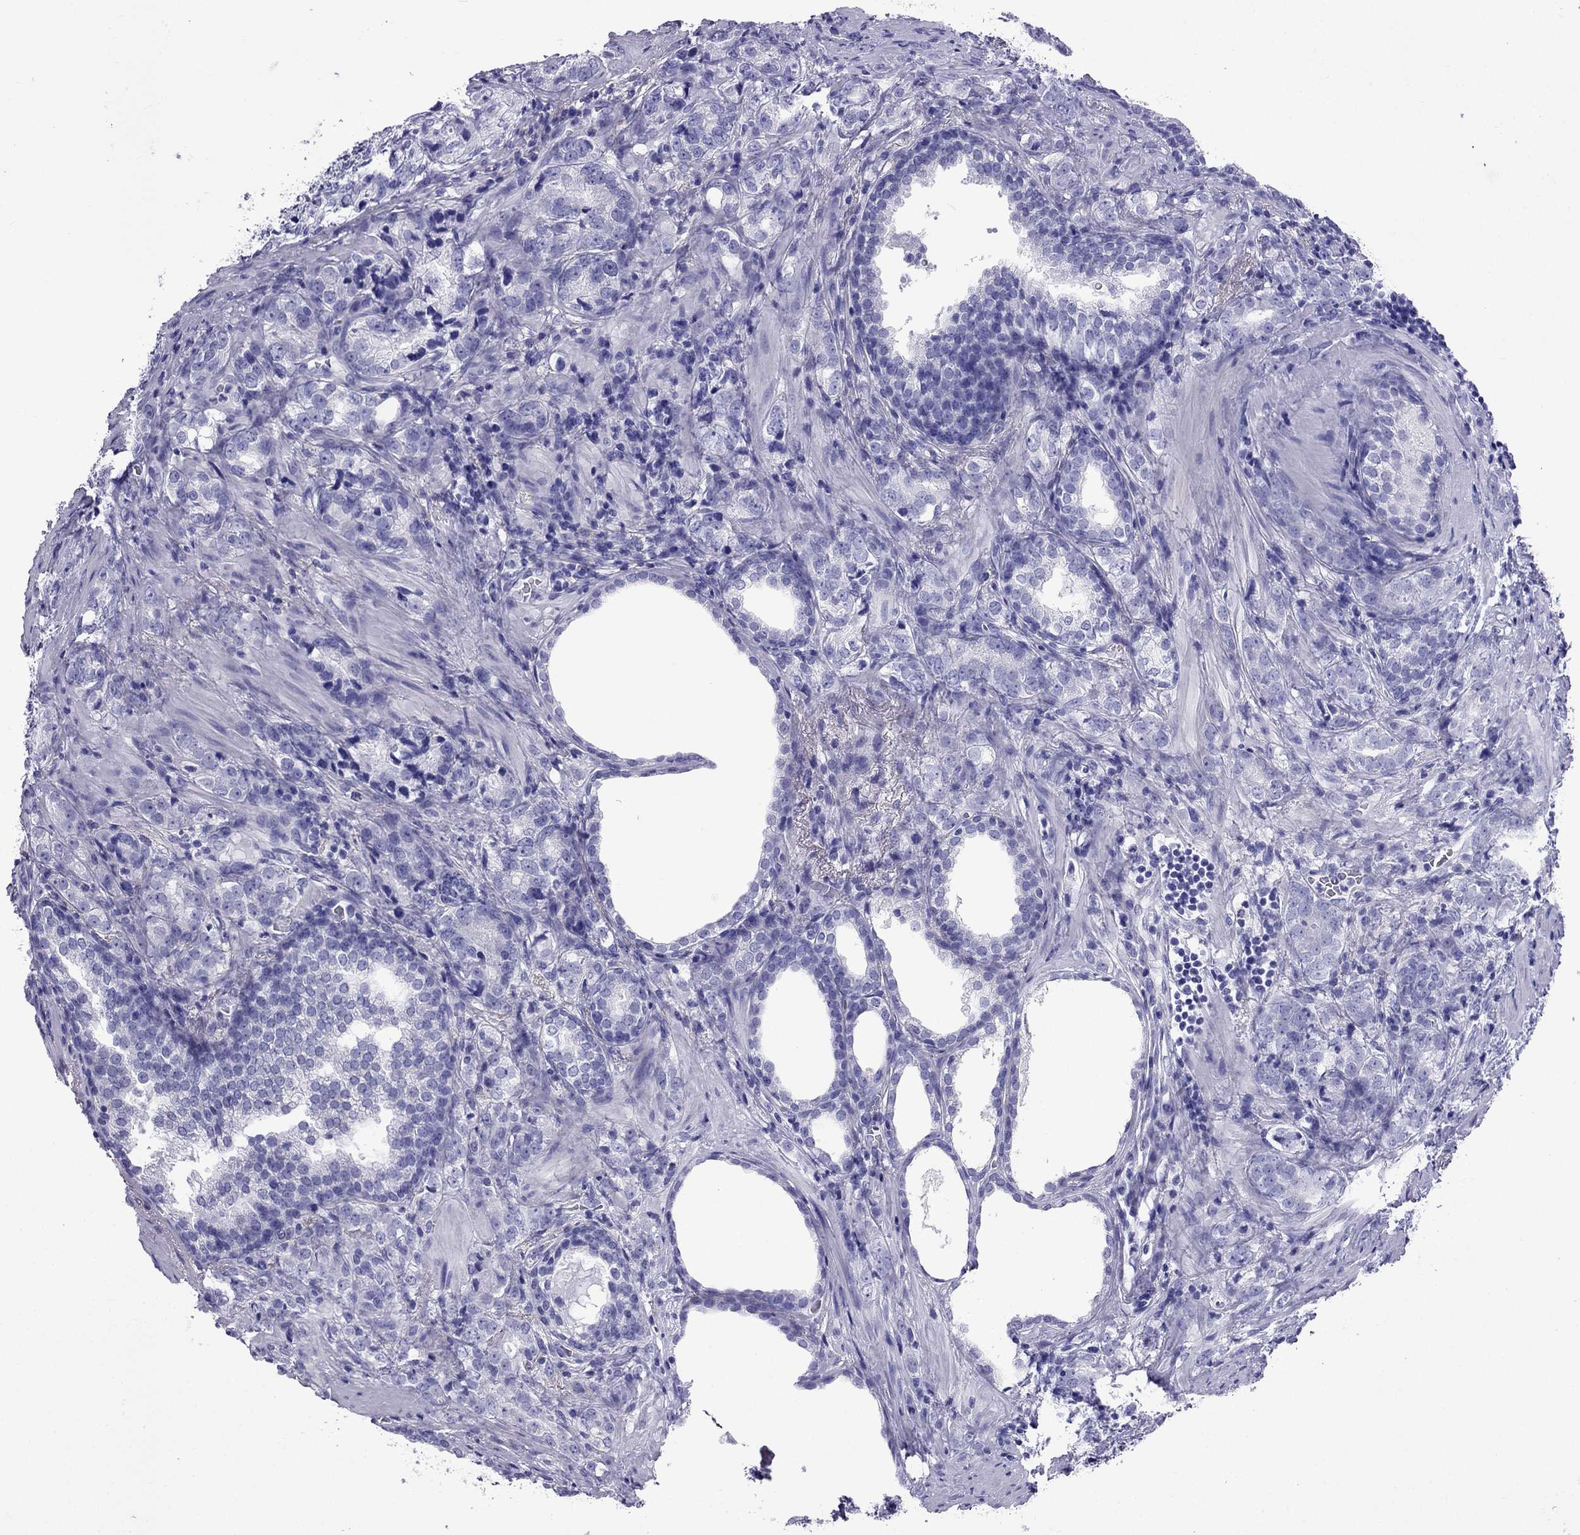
{"staining": {"intensity": "negative", "quantity": "none", "location": "none"}, "tissue": "prostate cancer", "cell_type": "Tumor cells", "image_type": "cancer", "snomed": [{"axis": "morphology", "description": "Adenocarcinoma, NOS"}, {"axis": "topography", "description": "Prostate and seminal vesicle, NOS"}], "caption": "Protein analysis of adenocarcinoma (prostate) exhibits no significant expression in tumor cells.", "gene": "ARR3", "patient": {"sex": "male", "age": 63}}